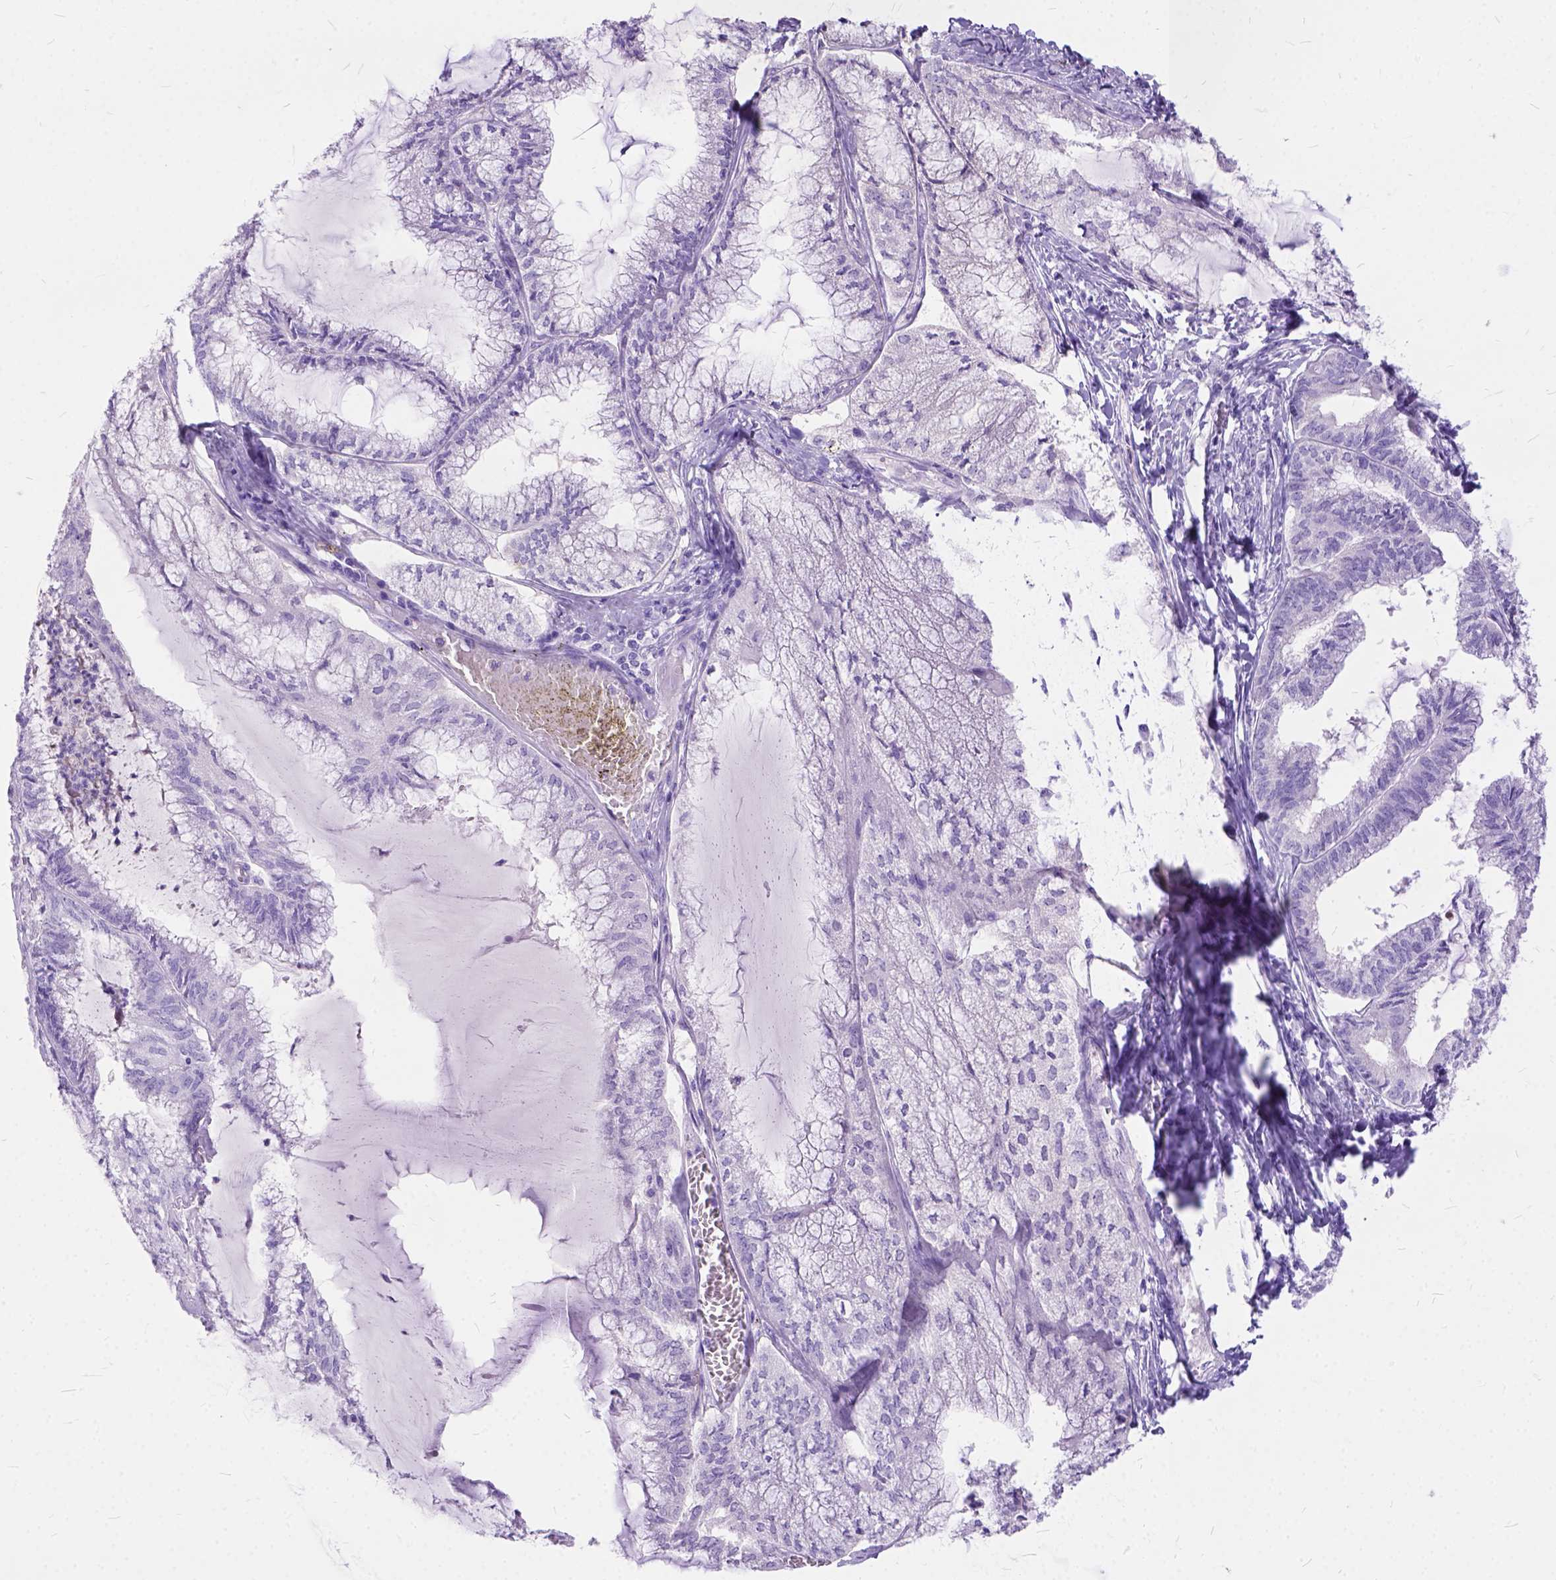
{"staining": {"intensity": "negative", "quantity": "none", "location": "none"}, "tissue": "endometrial cancer", "cell_type": "Tumor cells", "image_type": "cancer", "snomed": [{"axis": "morphology", "description": "Carcinoma, NOS"}, {"axis": "topography", "description": "Endometrium"}], "caption": "There is no significant positivity in tumor cells of endometrial cancer. (DAB immunohistochemistry (IHC), high magnification).", "gene": "C1QTNF3", "patient": {"sex": "female", "age": 62}}